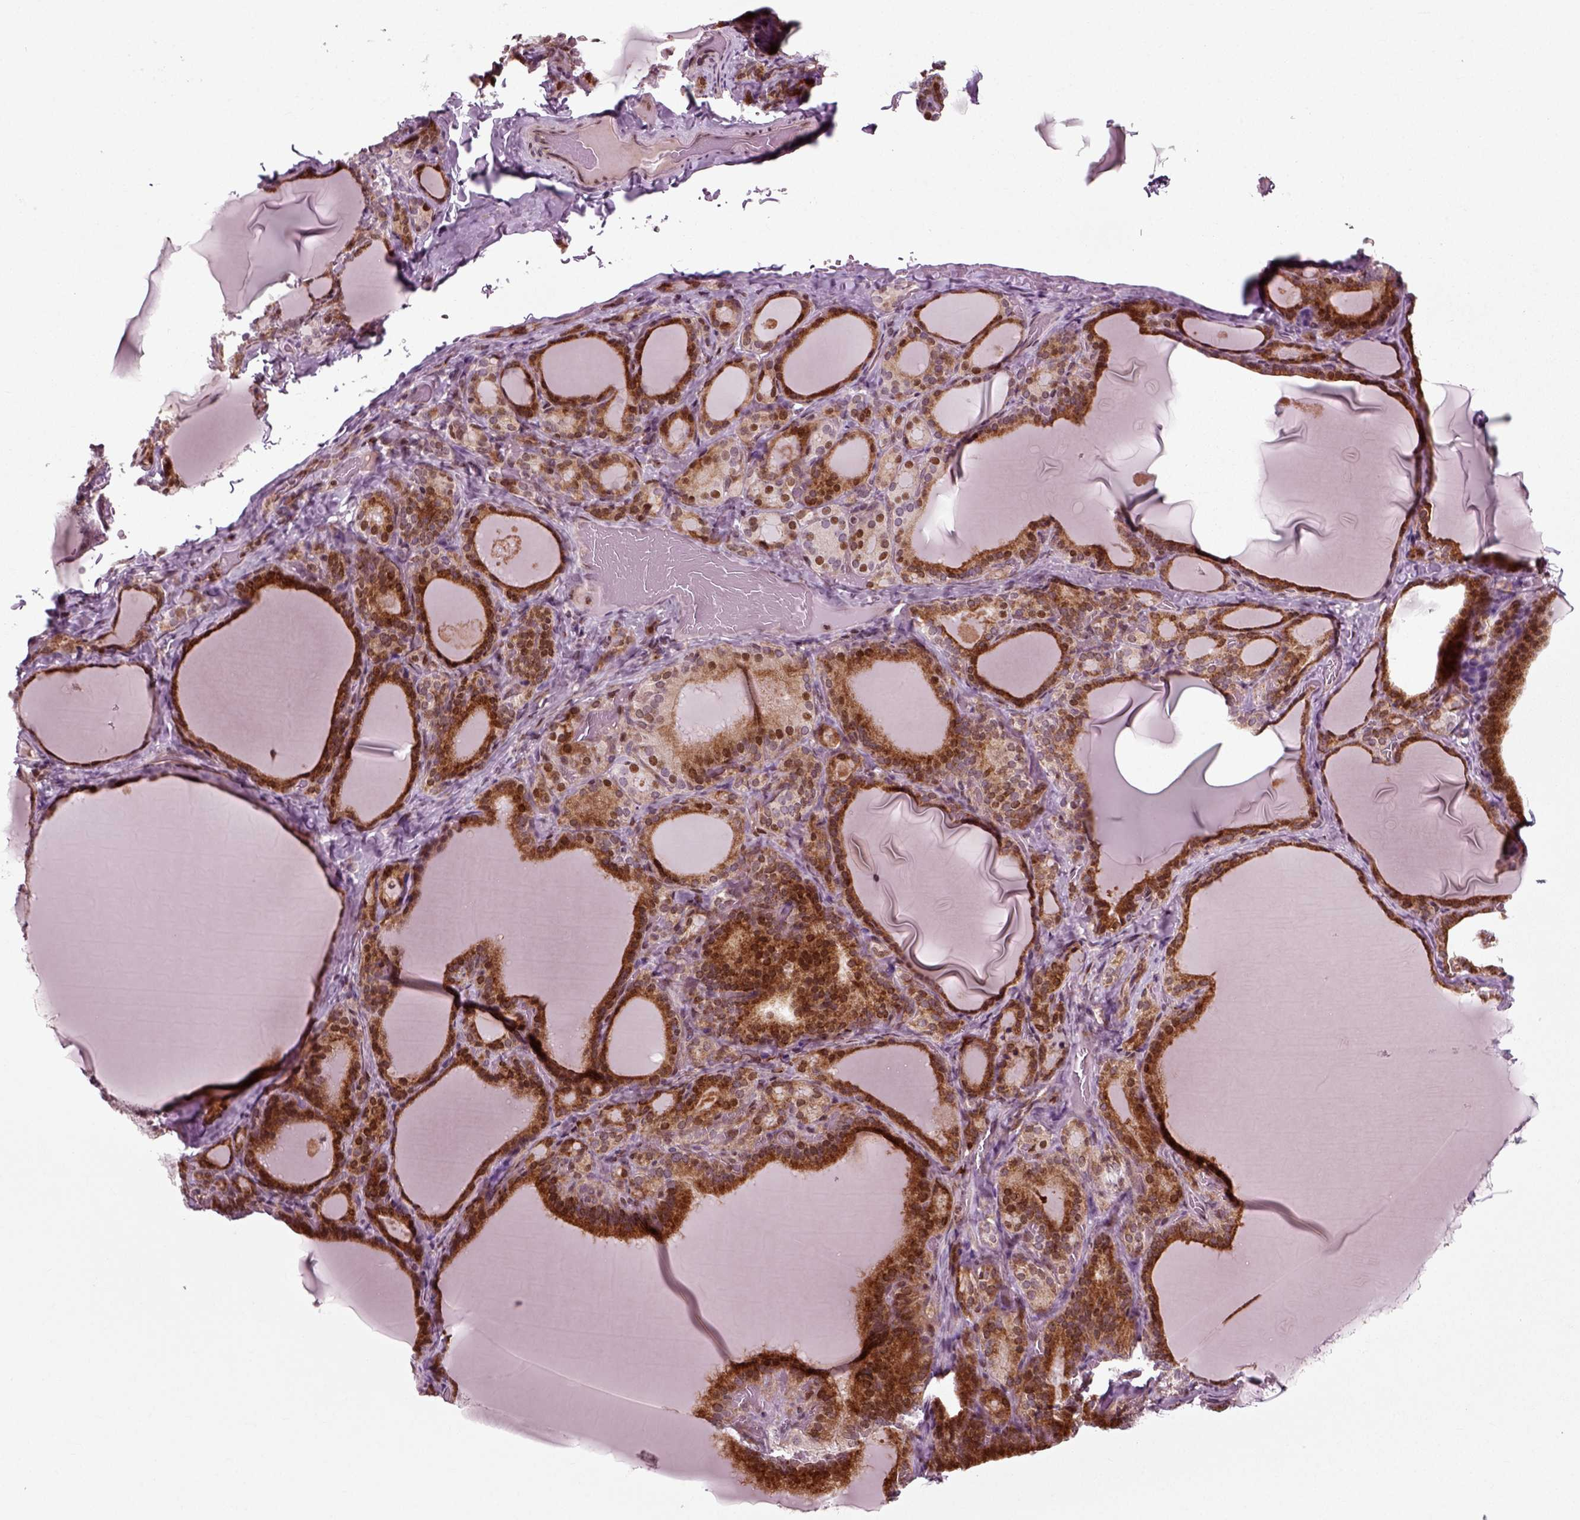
{"staining": {"intensity": "strong", "quantity": ">75%", "location": "nuclear"}, "tissue": "thyroid gland", "cell_type": "Glandular cells", "image_type": "normal", "snomed": [{"axis": "morphology", "description": "Normal tissue, NOS"}, {"axis": "morphology", "description": "Hyperplasia, NOS"}, {"axis": "topography", "description": "Thyroid gland"}], "caption": "Protein analysis of unremarkable thyroid gland displays strong nuclear staining in about >75% of glandular cells. The protein is stained brown, and the nuclei are stained in blue (DAB (3,3'-diaminobenzidine) IHC with brightfield microscopy, high magnification).", "gene": "CDC14A", "patient": {"sex": "female", "age": 27}}